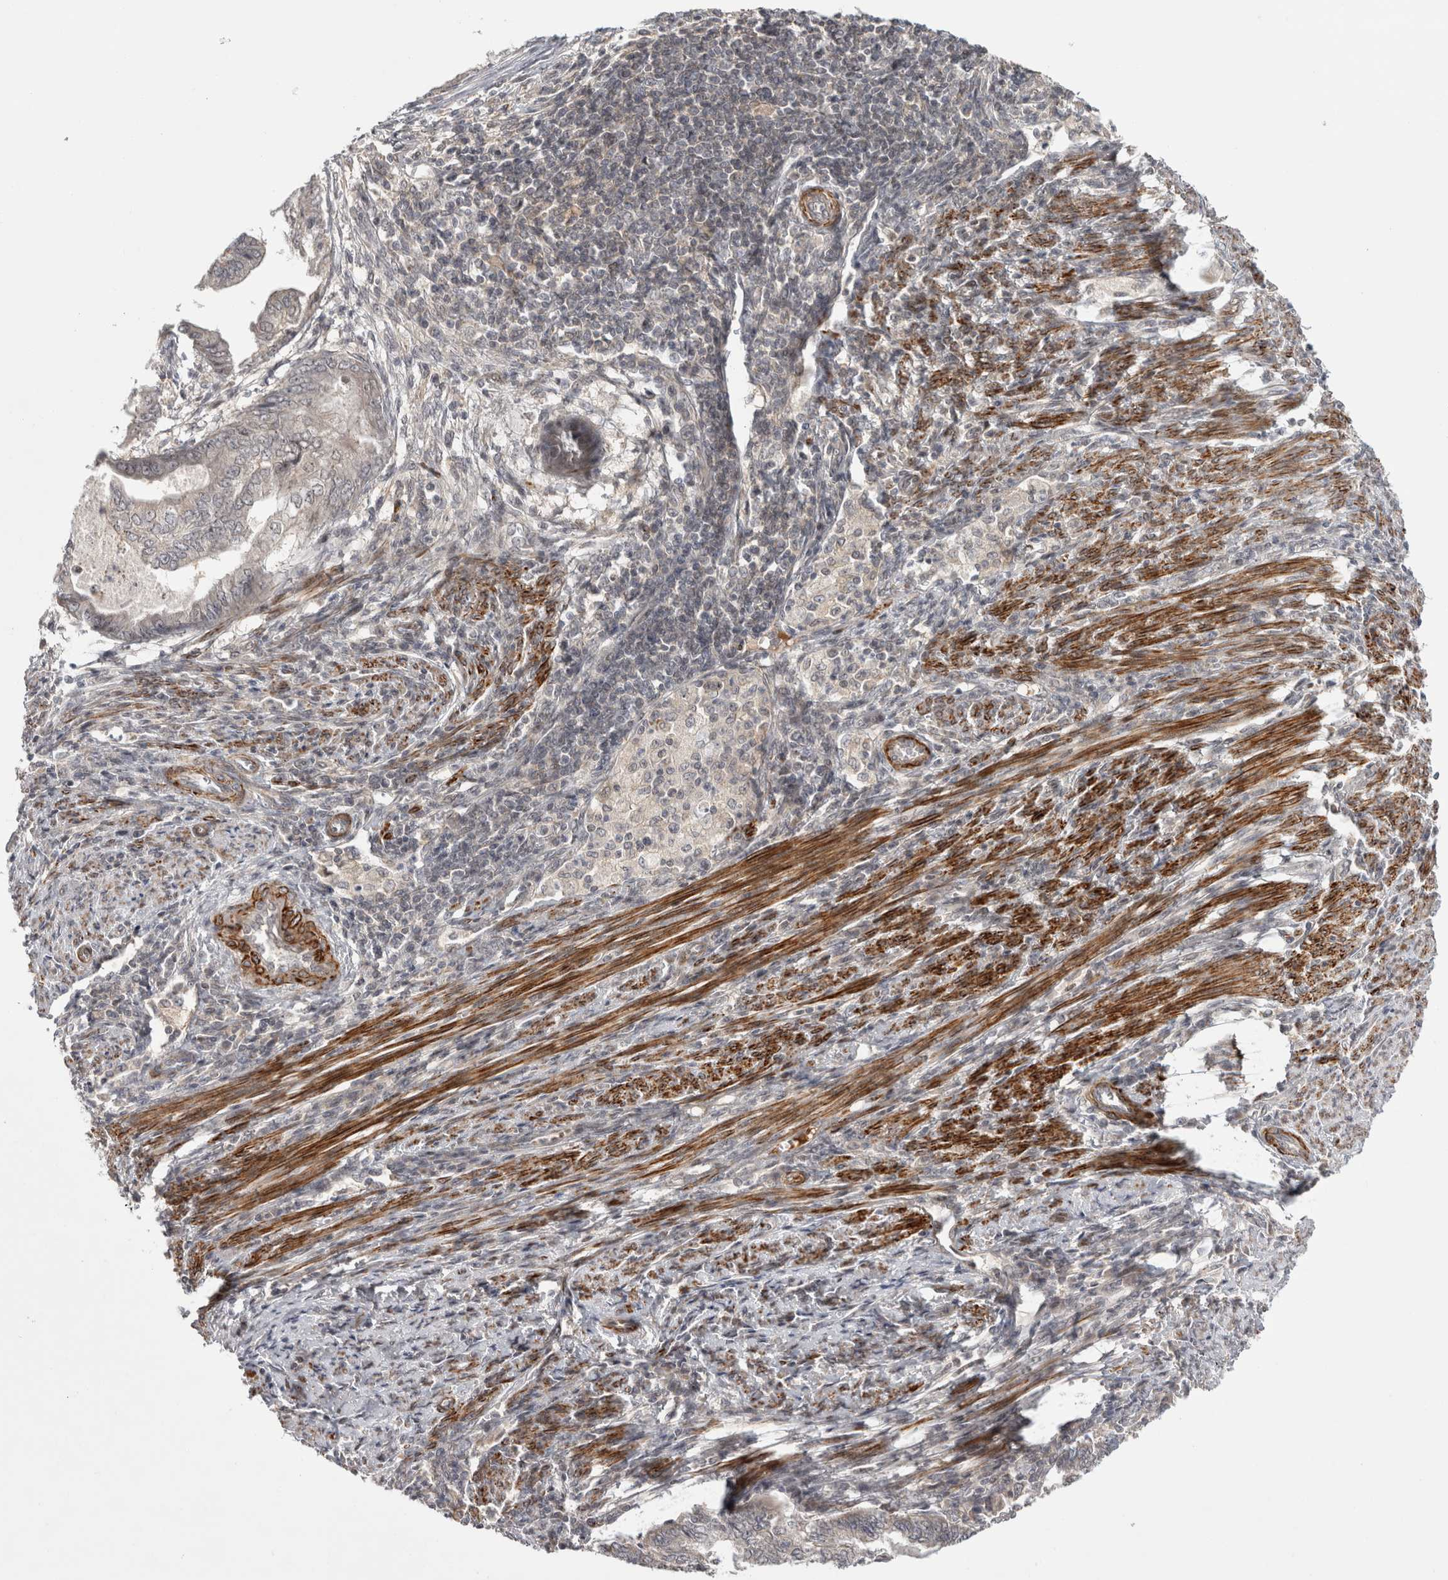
{"staining": {"intensity": "negative", "quantity": "none", "location": "none"}, "tissue": "endometrial cancer", "cell_type": "Tumor cells", "image_type": "cancer", "snomed": [{"axis": "morphology", "description": "Polyp, NOS"}, {"axis": "morphology", "description": "Adenocarcinoma, NOS"}, {"axis": "morphology", "description": "Adenoma, NOS"}, {"axis": "topography", "description": "Endometrium"}], "caption": "This micrograph is of adenocarcinoma (endometrial) stained with immunohistochemistry to label a protein in brown with the nuclei are counter-stained blue. There is no positivity in tumor cells.", "gene": "ZNF318", "patient": {"sex": "female", "age": 79}}